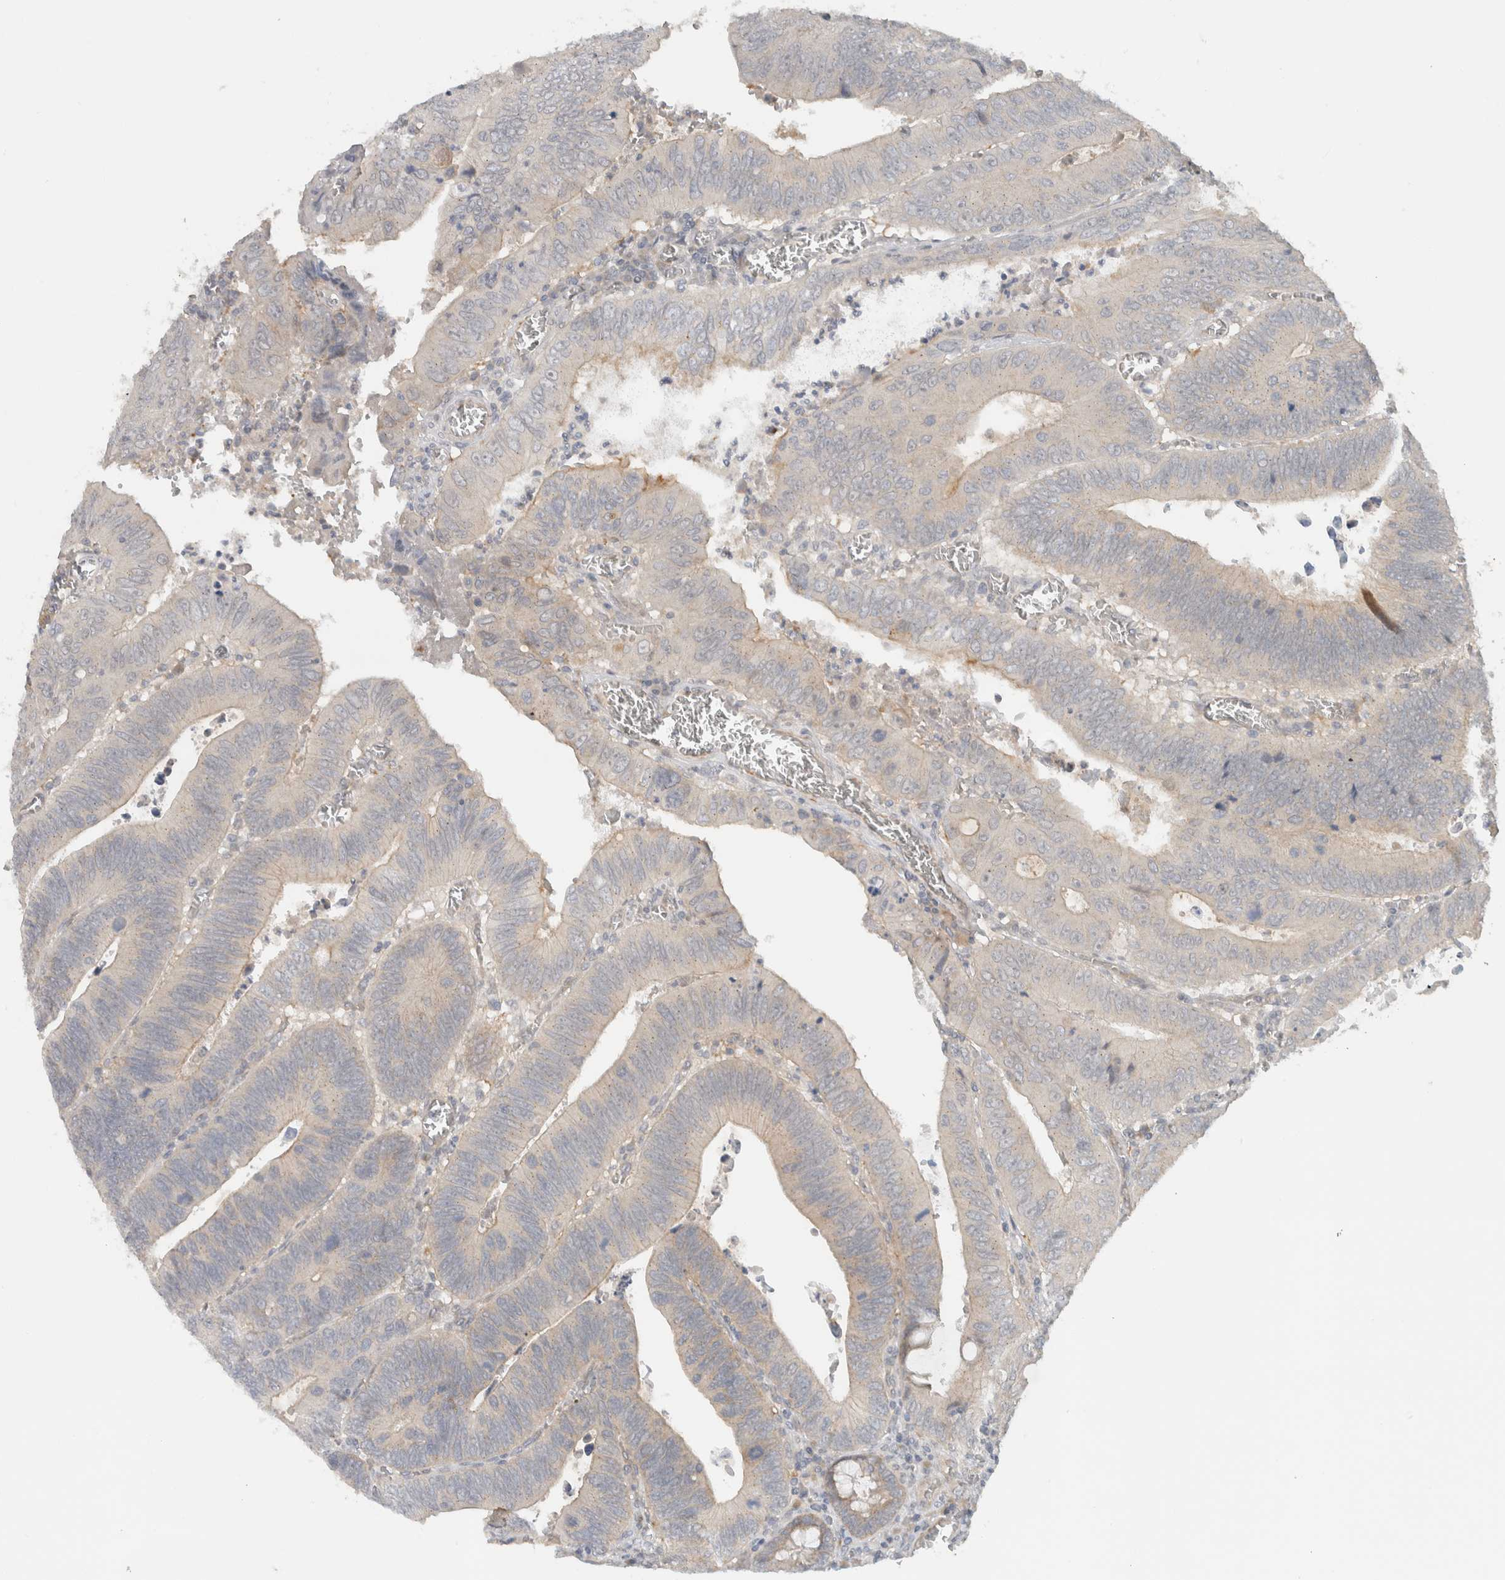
{"staining": {"intensity": "negative", "quantity": "none", "location": "none"}, "tissue": "colorectal cancer", "cell_type": "Tumor cells", "image_type": "cancer", "snomed": [{"axis": "morphology", "description": "Inflammation, NOS"}, {"axis": "morphology", "description": "Adenocarcinoma, NOS"}, {"axis": "topography", "description": "Colon"}], "caption": "A photomicrograph of colorectal adenocarcinoma stained for a protein displays no brown staining in tumor cells.", "gene": "ERCC6L2", "patient": {"sex": "male", "age": 72}}